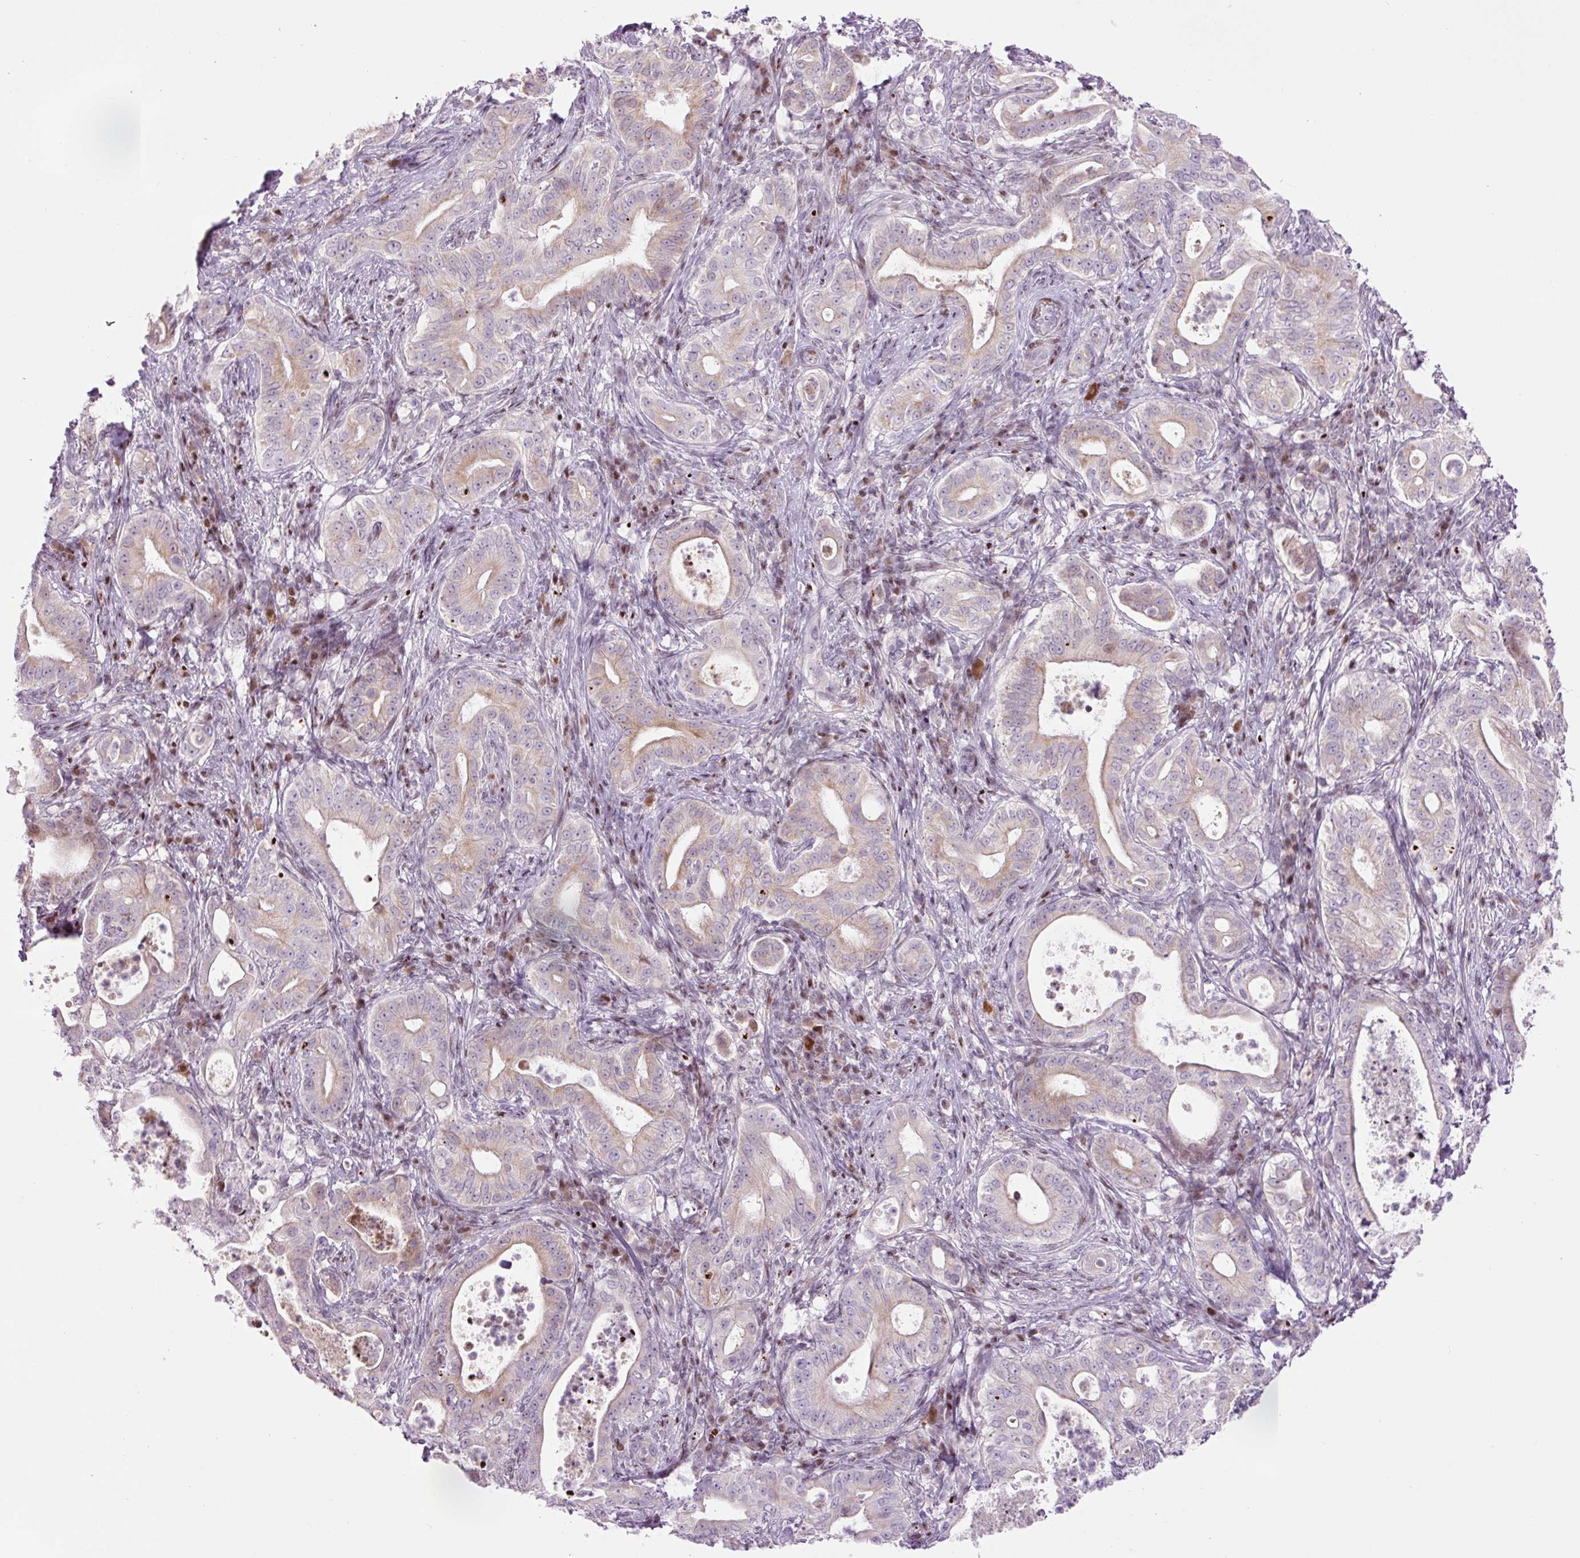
{"staining": {"intensity": "weak", "quantity": "25%-75%", "location": "cytoplasmic/membranous"}, "tissue": "pancreatic cancer", "cell_type": "Tumor cells", "image_type": "cancer", "snomed": [{"axis": "morphology", "description": "Adenocarcinoma, NOS"}, {"axis": "topography", "description": "Pancreas"}], "caption": "Pancreatic adenocarcinoma tissue displays weak cytoplasmic/membranous staining in about 25%-75% of tumor cells, visualized by immunohistochemistry.", "gene": "TMEM177", "patient": {"sex": "male", "age": 71}}